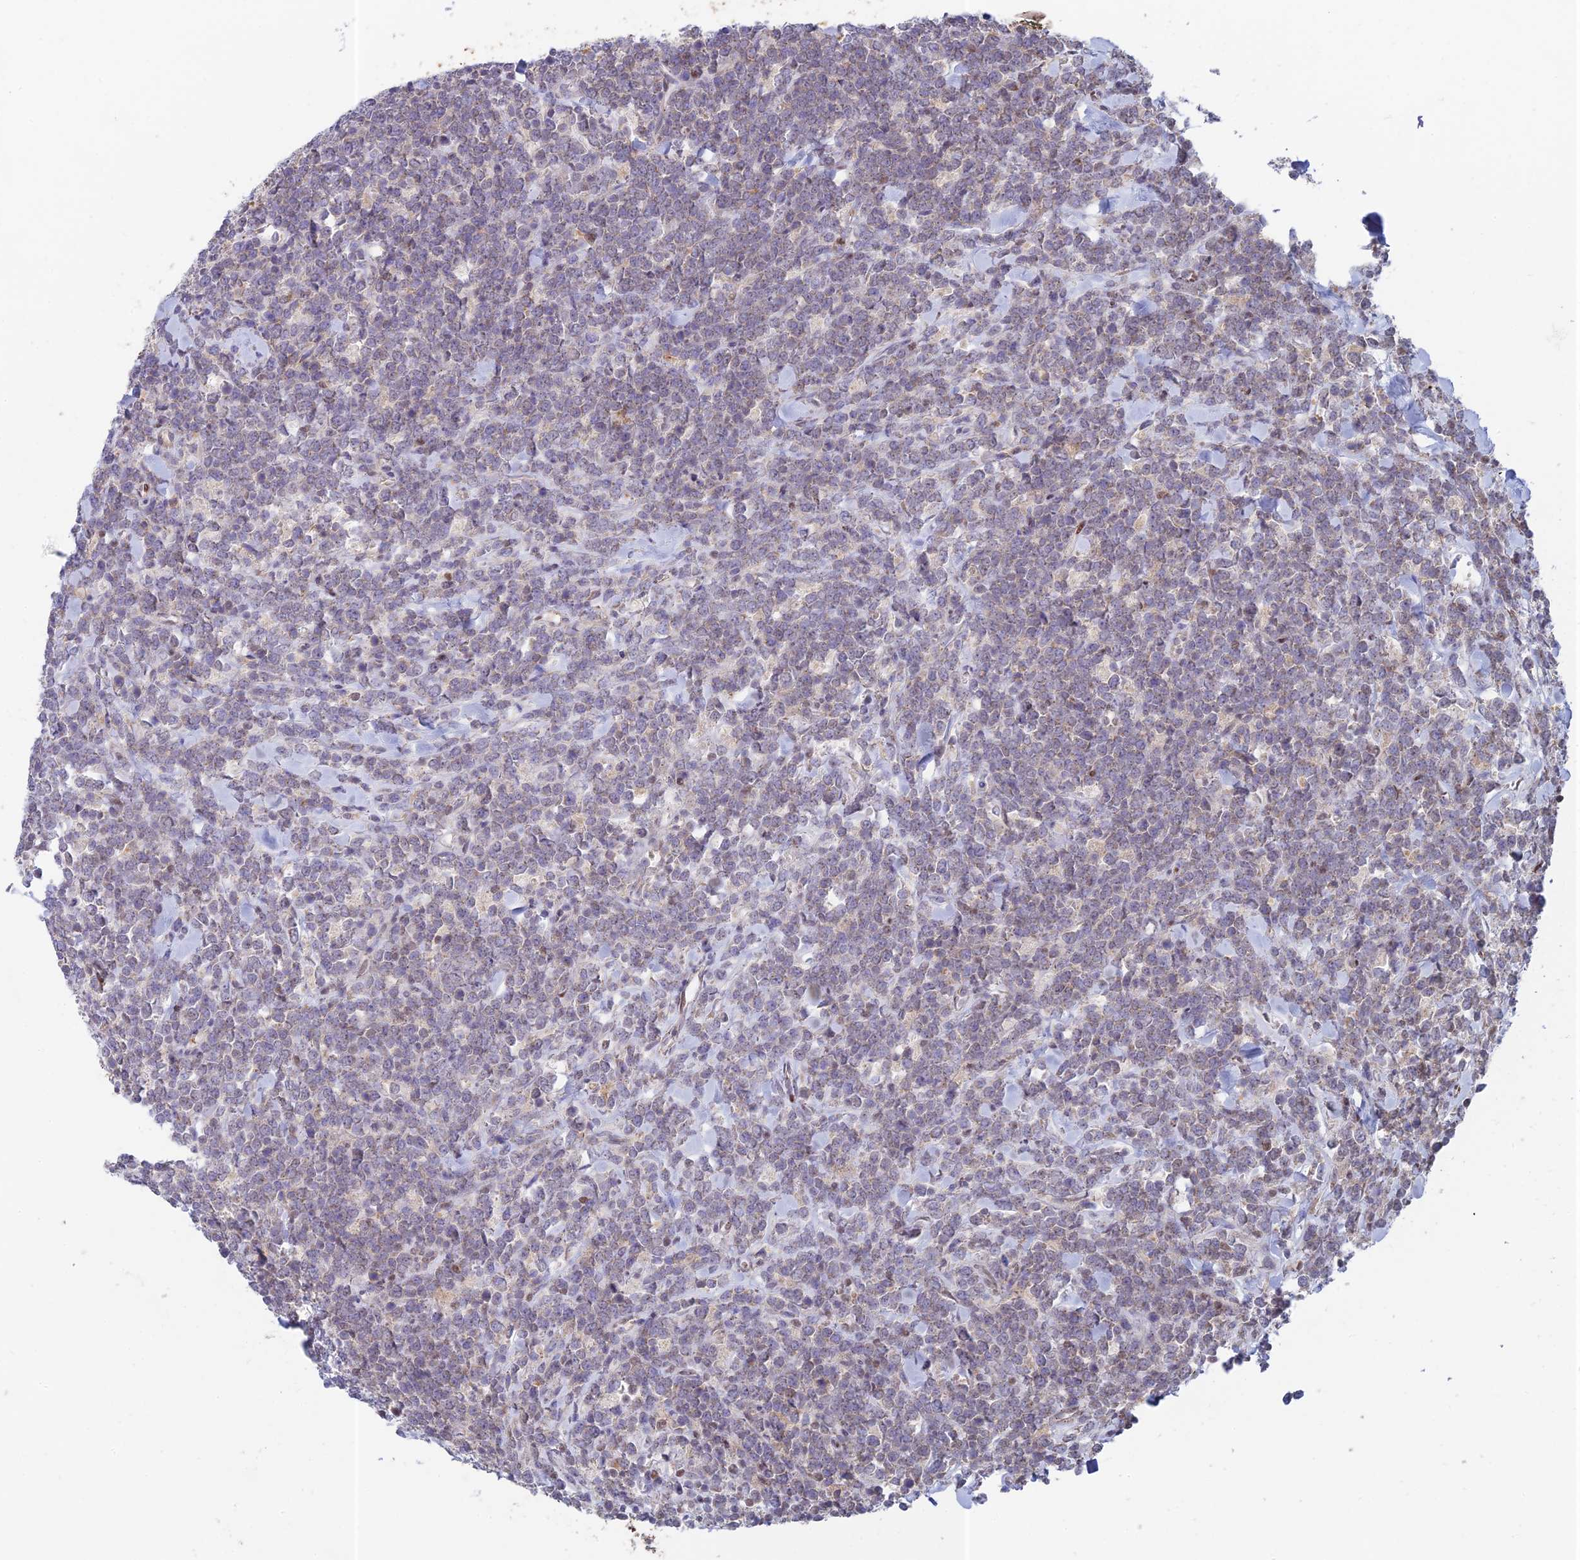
{"staining": {"intensity": "negative", "quantity": "none", "location": "none"}, "tissue": "lymphoma", "cell_type": "Tumor cells", "image_type": "cancer", "snomed": [{"axis": "morphology", "description": "Malignant lymphoma, non-Hodgkin's type, High grade"}, {"axis": "topography", "description": "Small intestine"}], "caption": "Immunohistochemistry (IHC) image of neoplastic tissue: human lymphoma stained with DAB exhibits no significant protein positivity in tumor cells. (Immunohistochemistry, brightfield microscopy, high magnification).", "gene": "MRPL17", "patient": {"sex": "male", "age": 8}}